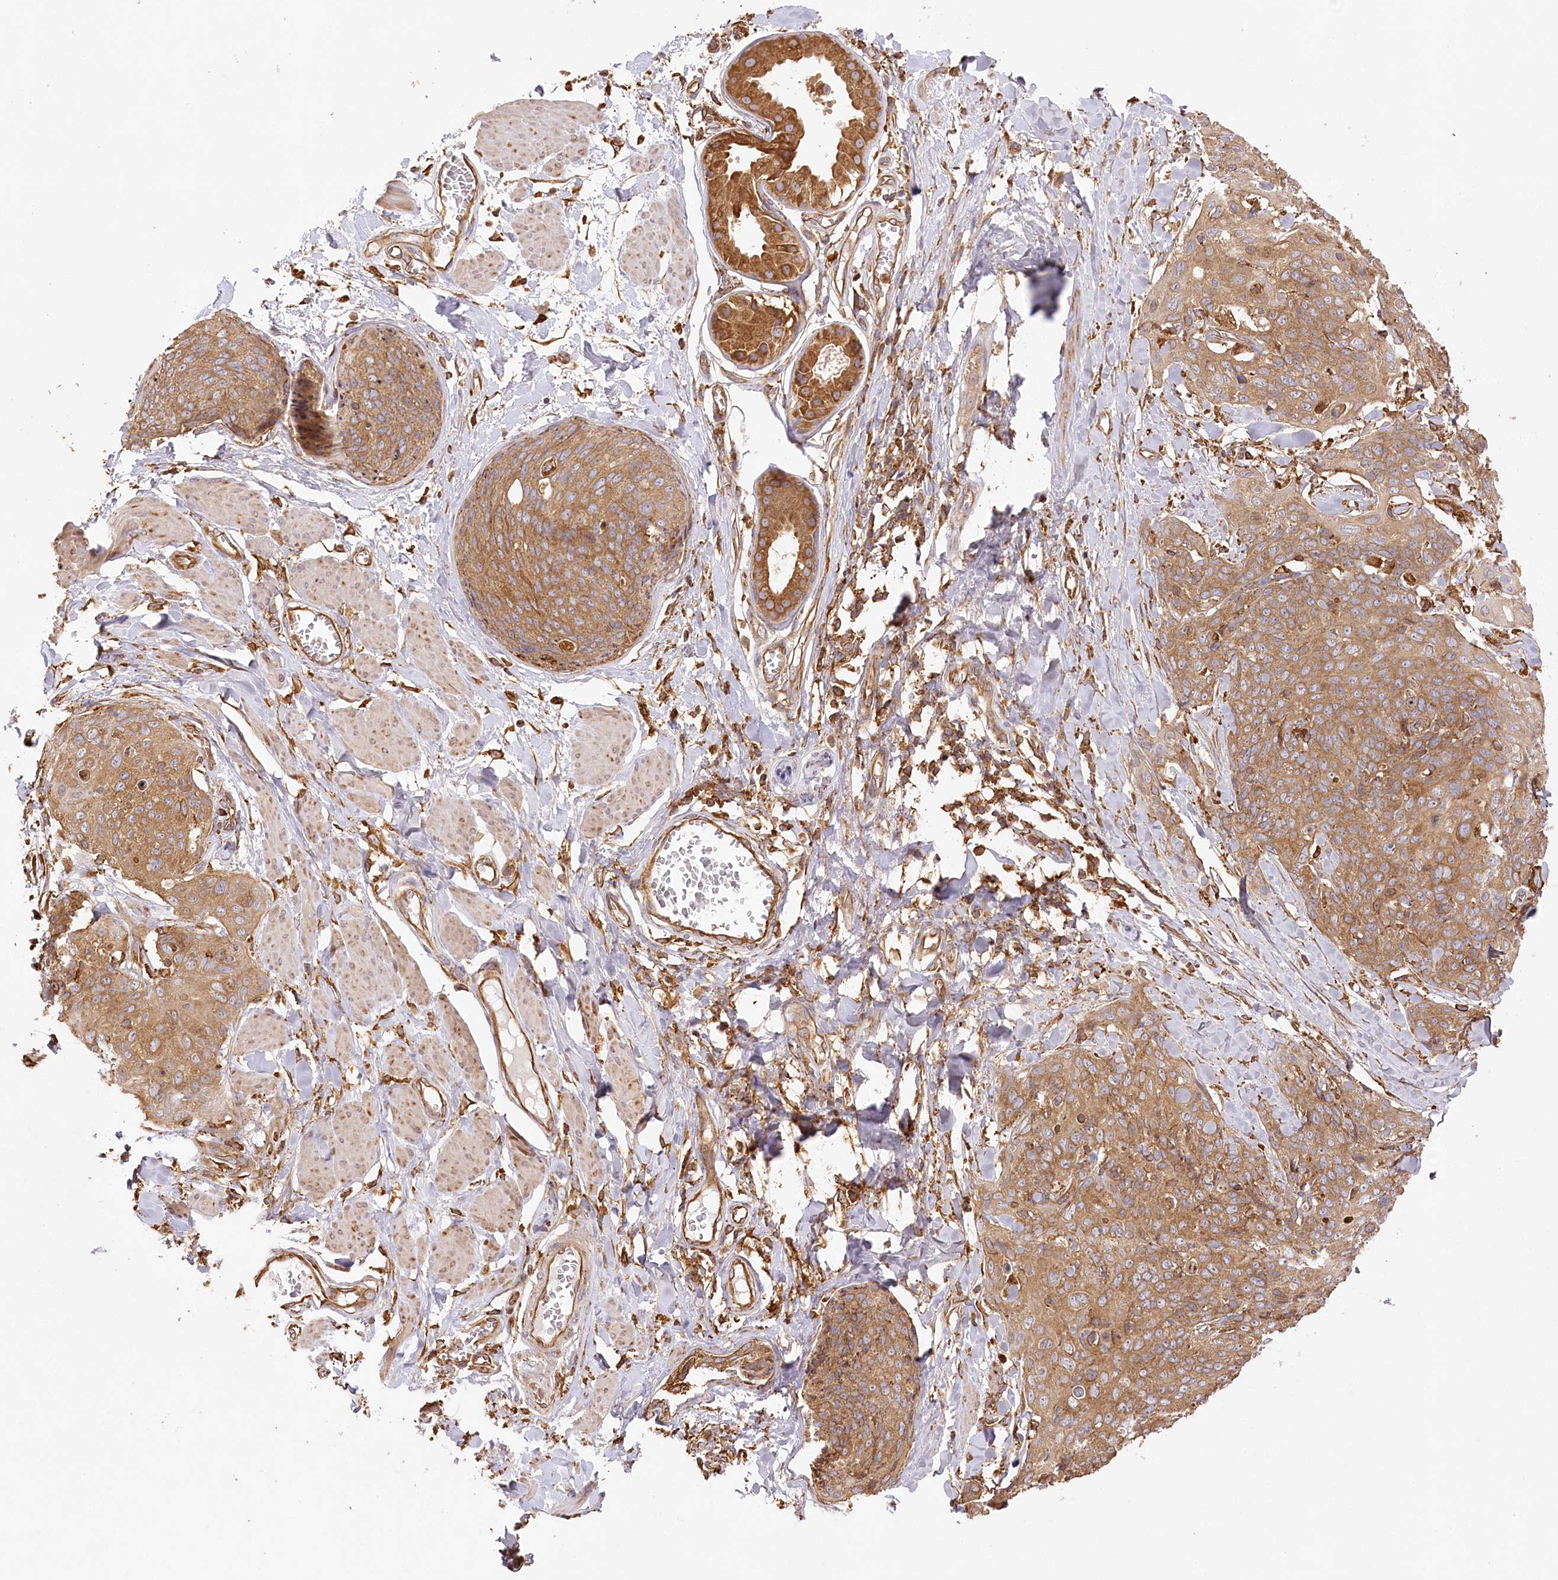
{"staining": {"intensity": "moderate", "quantity": ">75%", "location": "cytoplasmic/membranous"}, "tissue": "skin cancer", "cell_type": "Tumor cells", "image_type": "cancer", "snomed": [{"axis": "morphology", "description": "Squamous cell carcinoma, NOS"}, {"axis": "topography", "description": "Skin"}, {"axis": "topography", "description": "Vulva"}], "caption": "Skin squamous cell carcinoma stained with a protein marker displays moderate staining in tumor cells.", "gene": "ACAP2", "patient": {"sex": "female", "age": 85}}